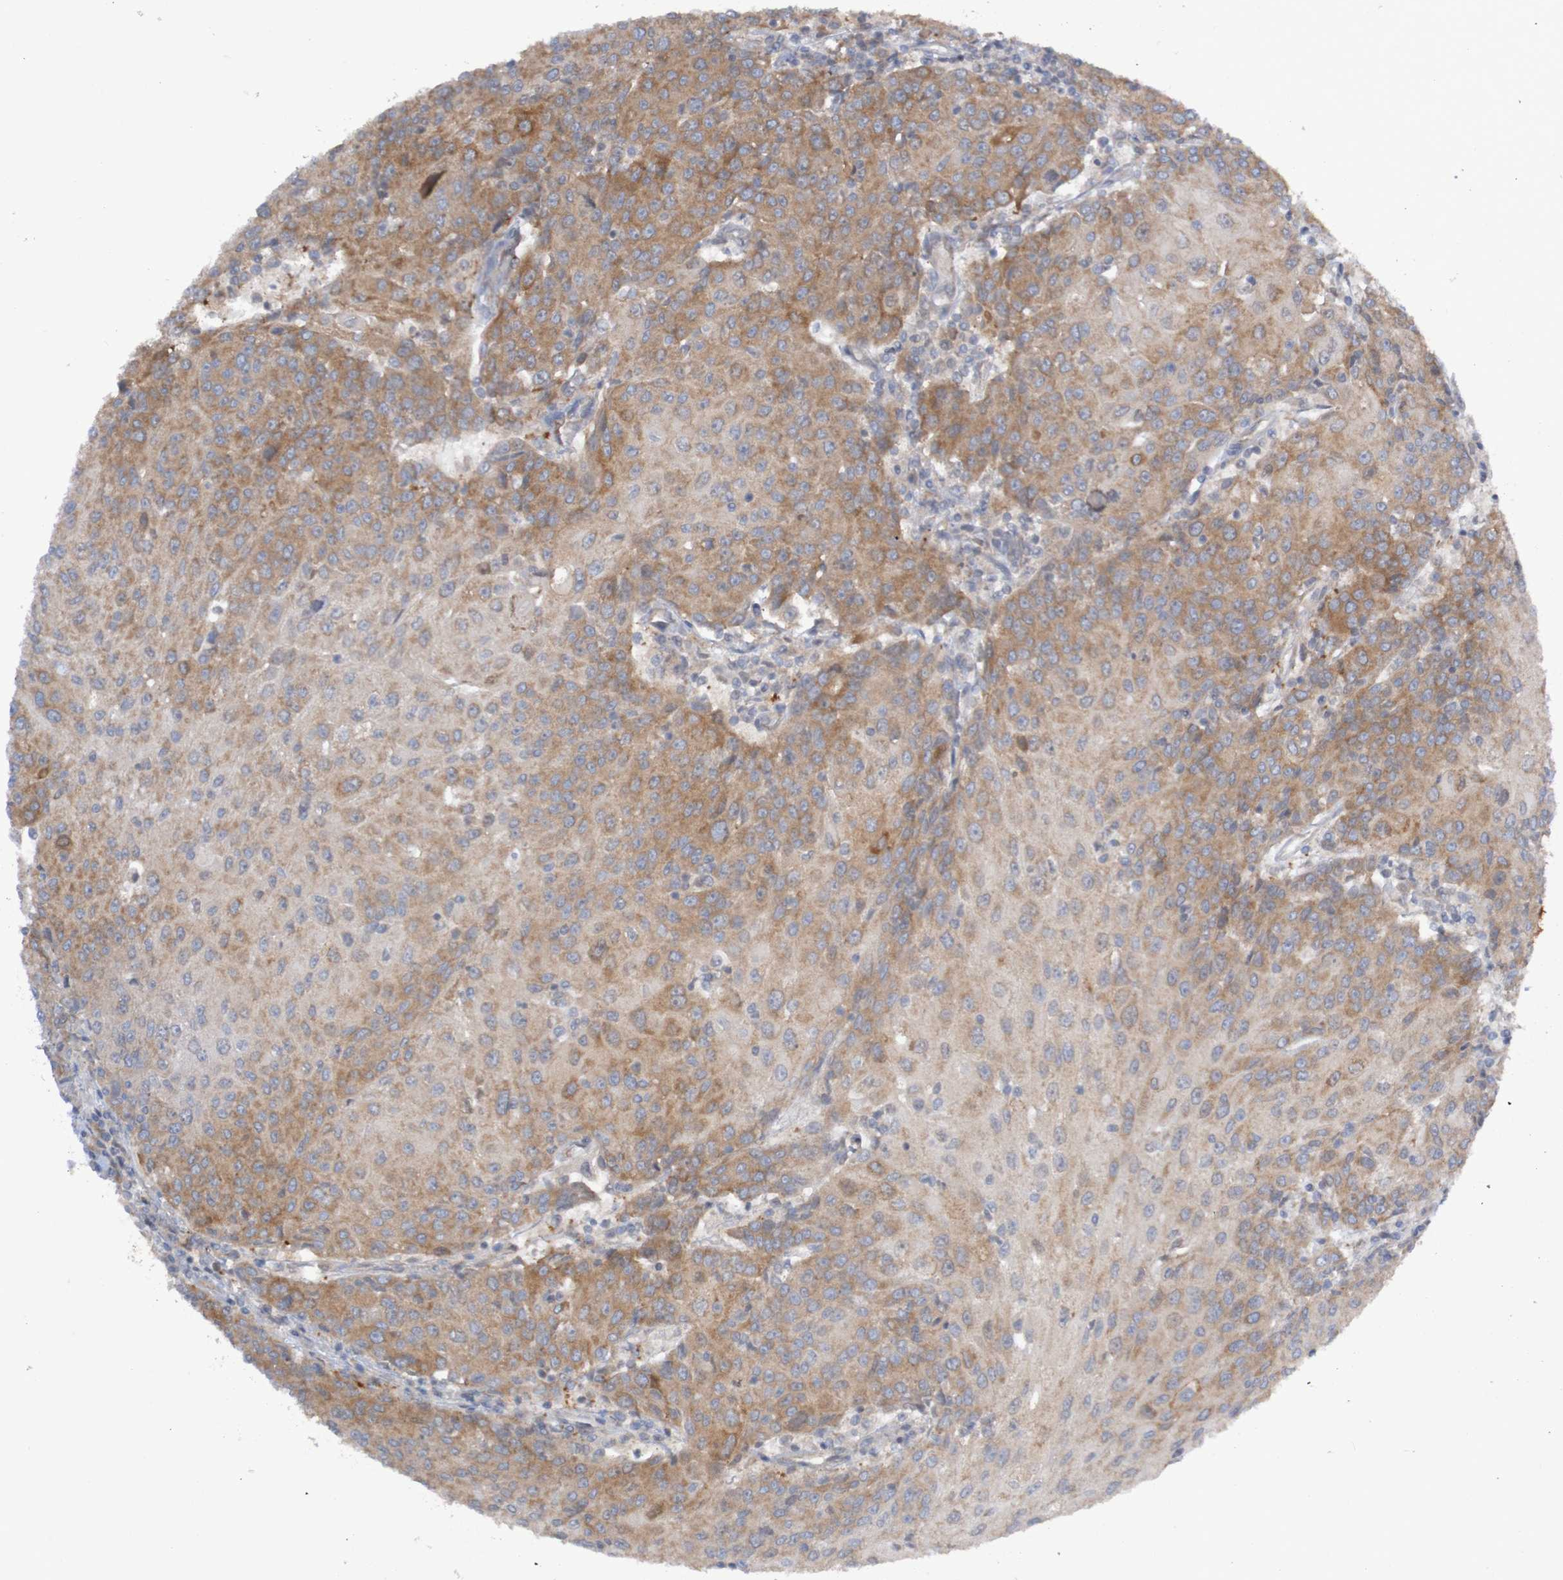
{"staining": {"intensity": "moderate", "quantity": ">75%", "location": "cytoplasmic/membranous"}, "tissue": "urothelial cancer", "cell_type": "Tumor cells", "image_type": "cancer", "snomed": [{"axis": "morphology", "description": "Urothelial carcinoma, High grade"}, {"axis": "topography", "description": "Urinary bladder"}], "caption": "Human high-grade urothelial carcinoma stained for a protein (brown) reveals moderate cytoplasmic/membranous positive staining in approximately >75% of tumor cells.", "gene": "LRRC47", "patient": {"sex": "female", "age": 85}}